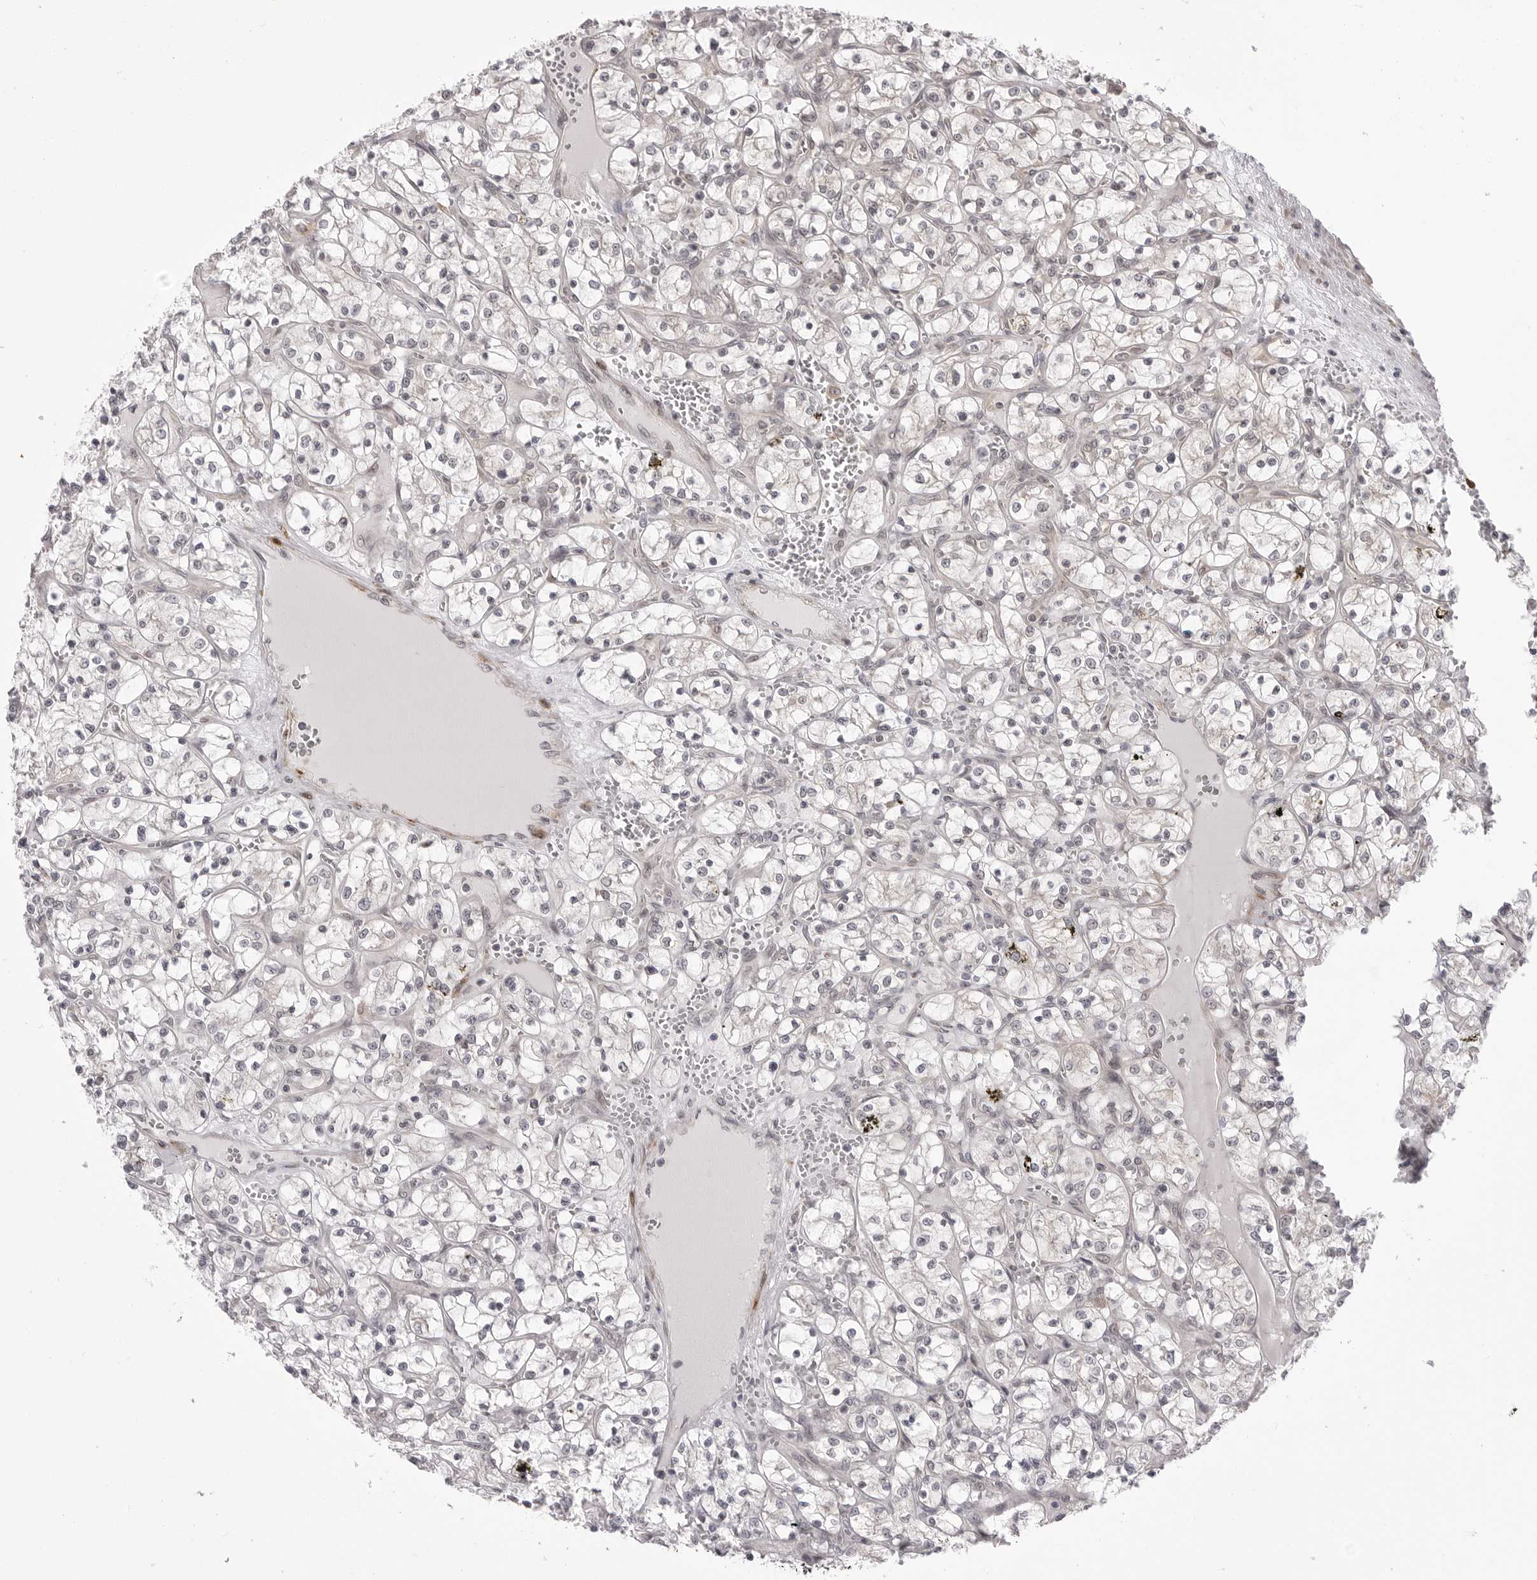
{"staining": {"intensity": "negative", "quantity": "none", "location": "none"}, "tissue": "renal cancer", "cell_type": "Tumor cells", "image_type": "cancer", "snomed": [{"axis": "morphology", "description": "Adenocarcinoma, NOS"}, {"axis": "topography", "description": "Kidney"}], "caption": "Immunohistochemical staining of adenocarcinoma (renal) exhibits no significant expression in tumor cells.", "gene": "PTK2B", "patient": {"sex": "female", "age": 69}}